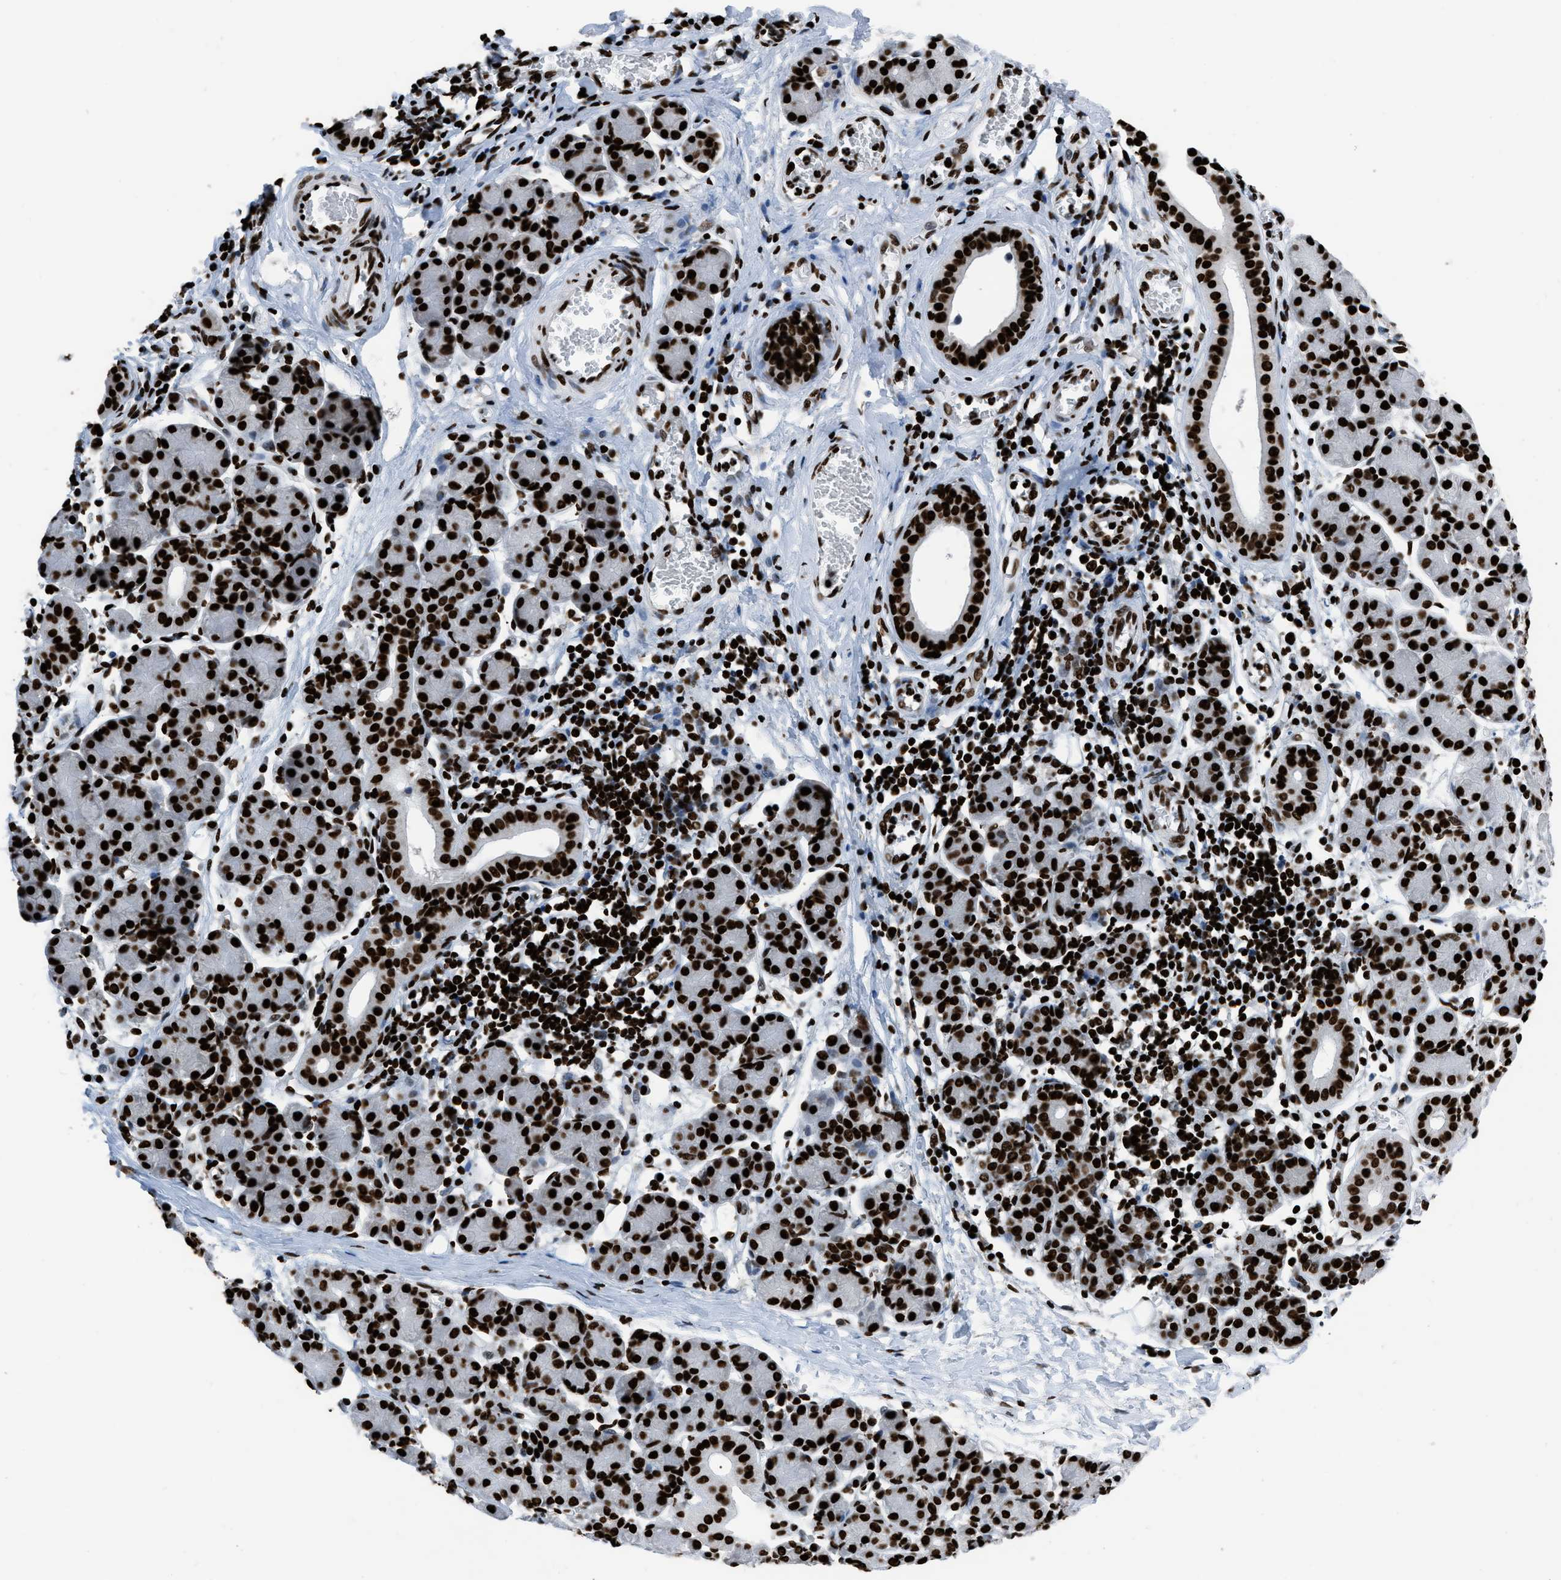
{"staining": {"intensity": "strong", "quantity": ">75%", "location": "nuclear"}, "tissue": "salivary gland", "cell_type": "Glandular cells", "image_type": "normal", "snomed": [{"axis": "morphology", "description": "Normal tissue, NOS"}, {"axis": "morphology", "description": "Inflammation, NOS"}, {"axis": "topography", "description": "Lymph node"}, {"axis": "topography", "description": "Salivary gland"}], "caption": "Immunohistochemical staining of unremarkable salivary gland displays >75% levels of strong nuclear protein expression in about >75% of glandular cells.", "gene": "HNRNPM", "patient": {"sex": "male", "age": 3}}